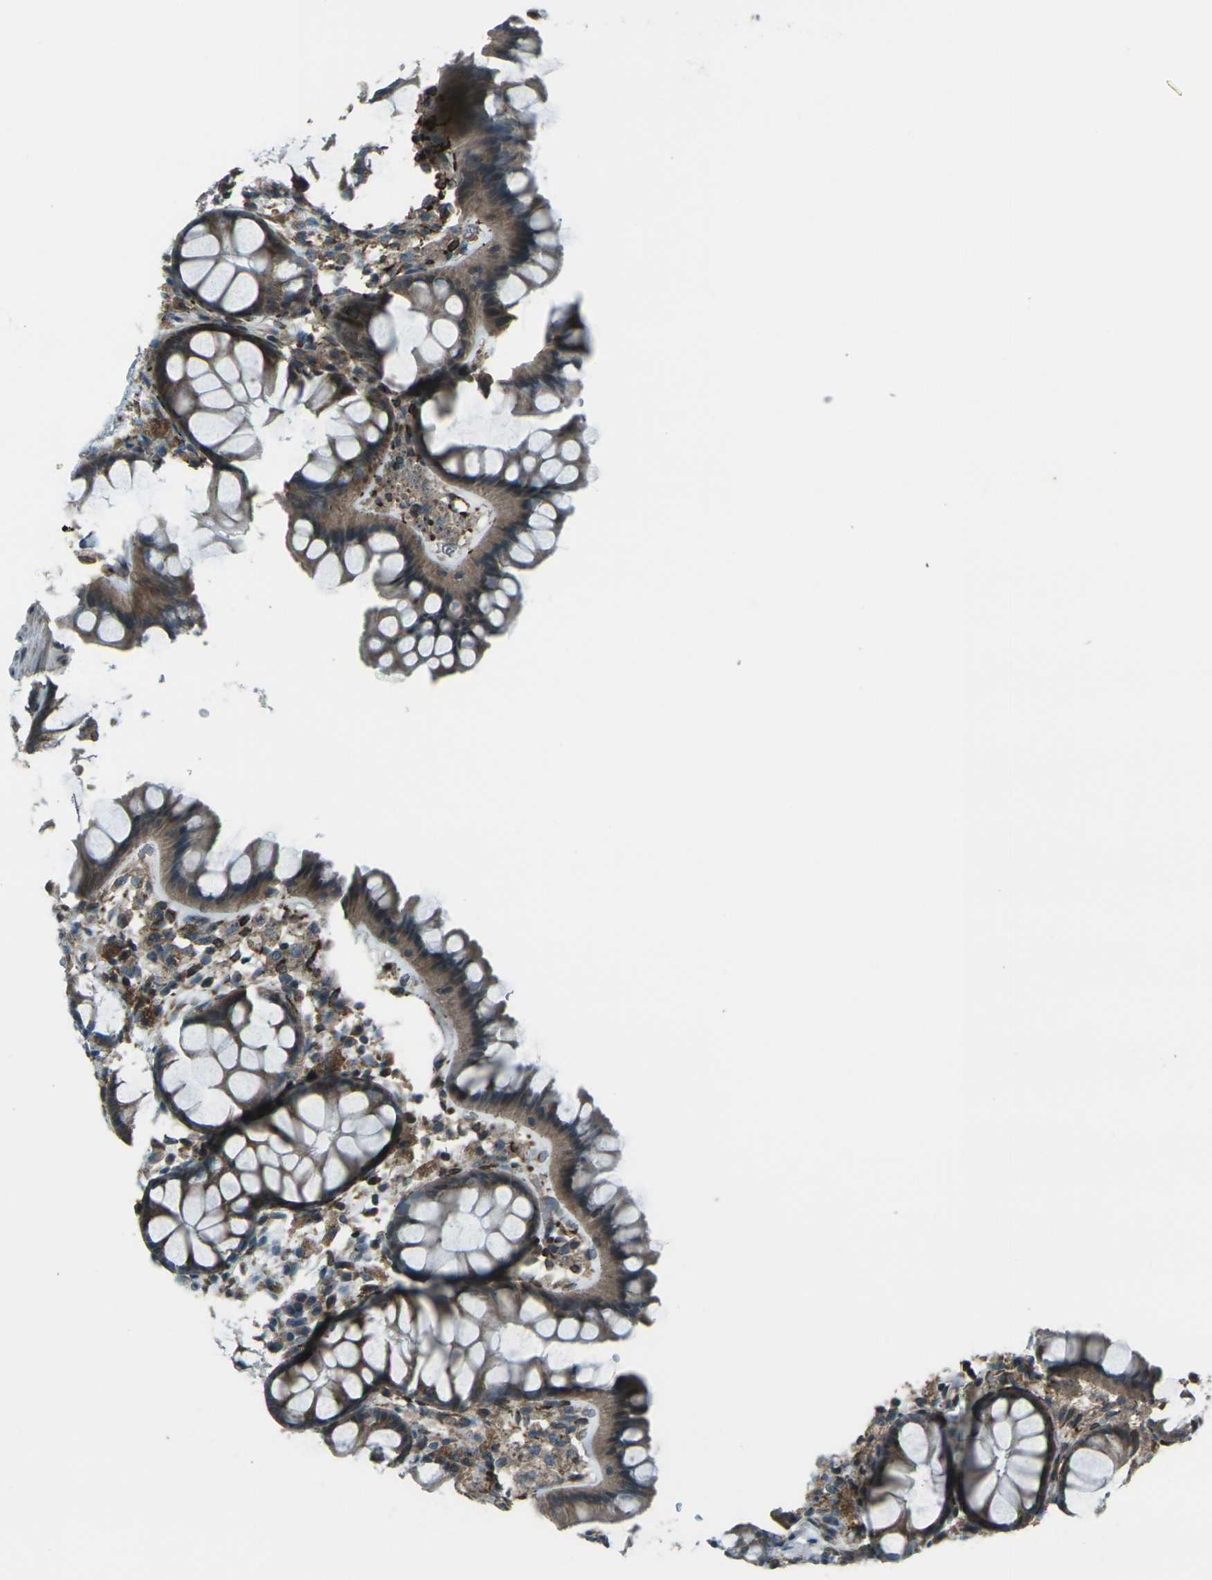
{"staining": {"intensity": "moderate", "quantity": ">75%", "location": "cytoplasmic/membranous"}, "tissue": "colon", "cell_type": "Endothelial cells", "image_type": "normal", "snomed": [{"axis": "morphology", "description": "Normal tissue, NOS"}, {"axis": "topography", "description": "Colon"}], "caption": "Immunohistochemistry (IHC) of benign human colon reveals medium levels of moderate cytoplasmic/membranous positivity in about >75% of endothelial cells.", "gene": "LSMEM1", "patient": {"sex": "female", "age": 55}}